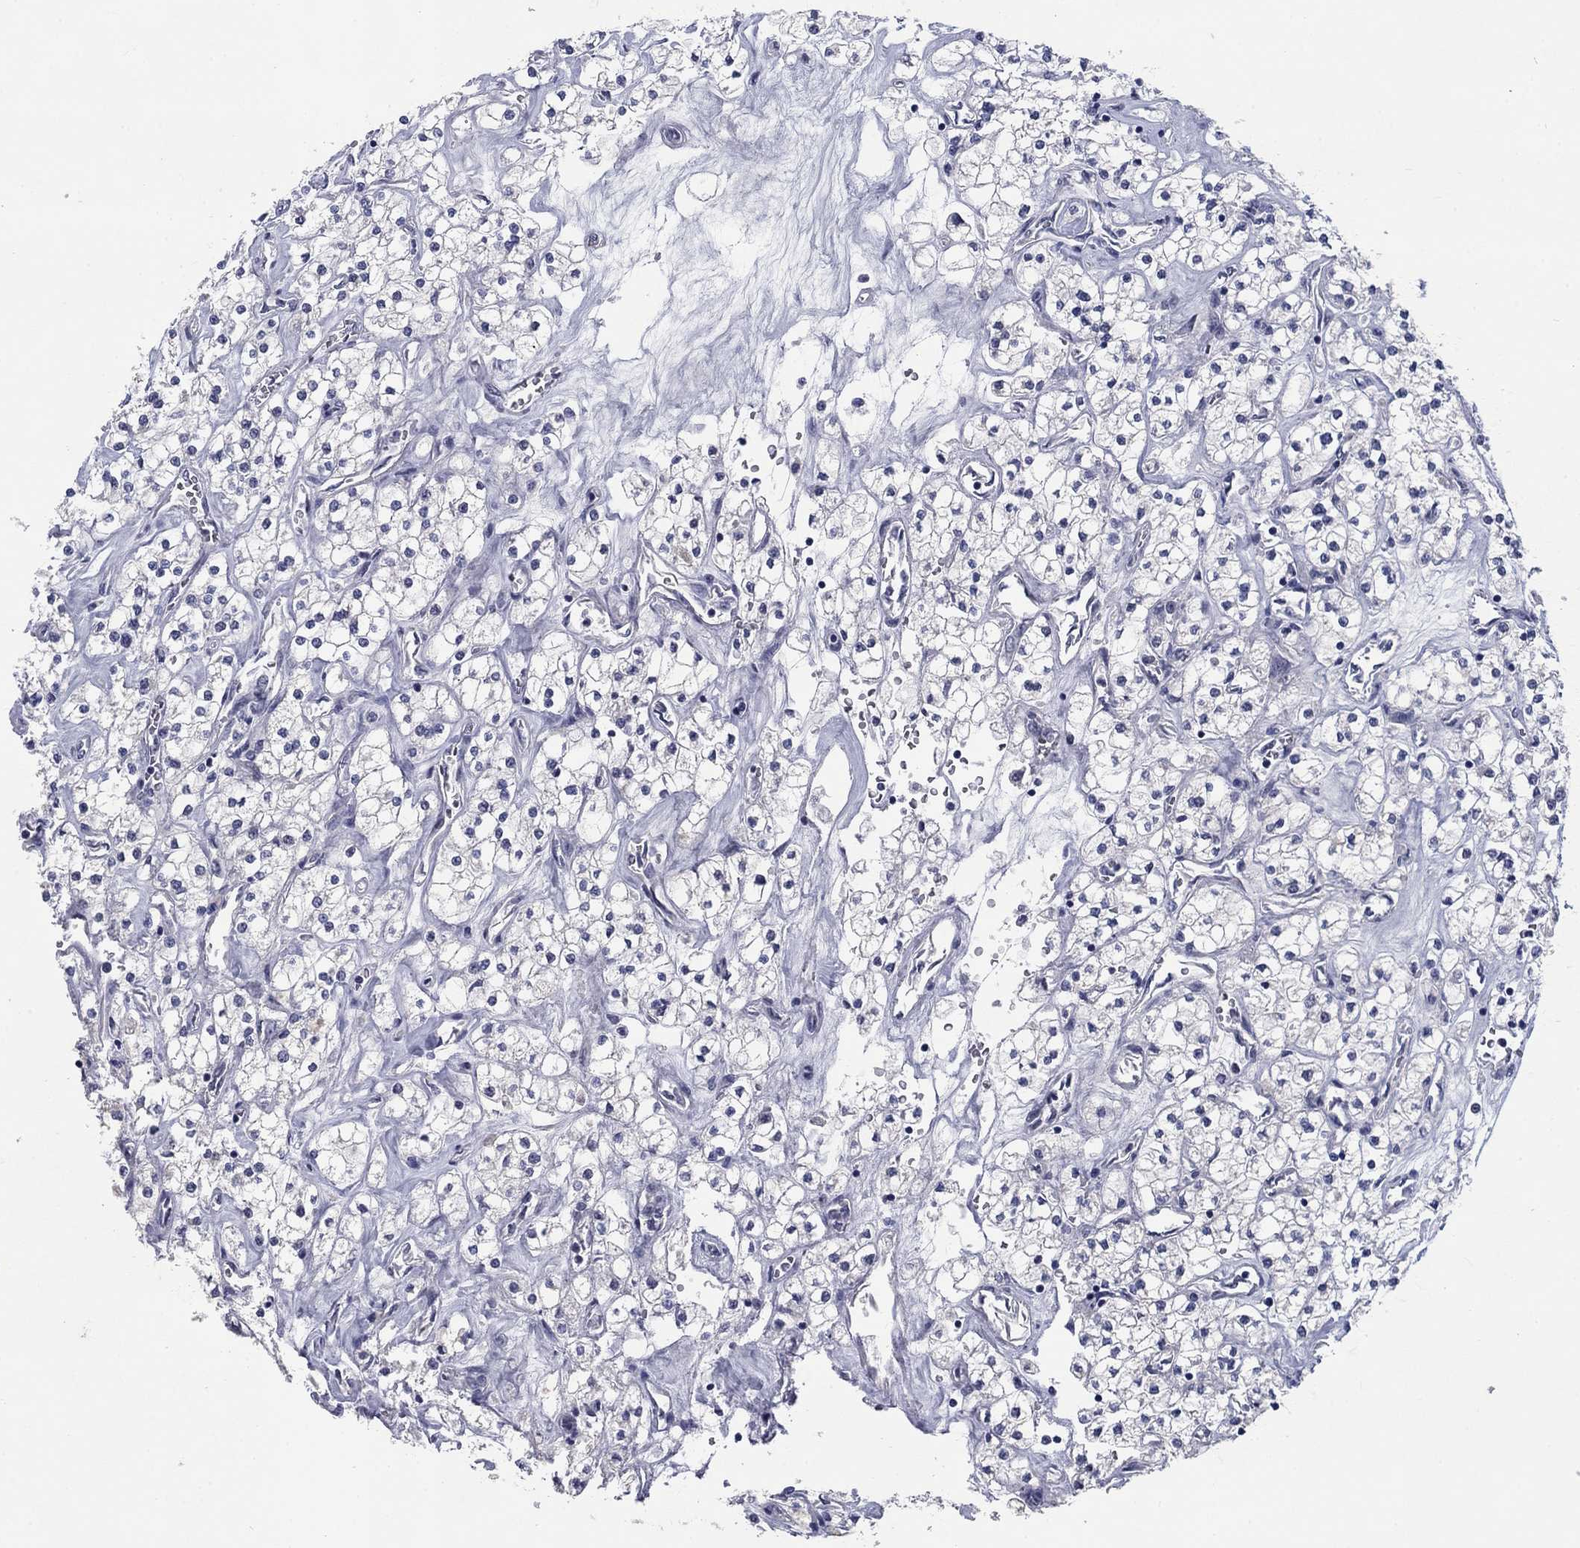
{"staining": {"intensity": "negative", "quantity": "none", "location": "none"}, "tissue": "renal cancer", "cell_type": "Tumor cells", "image_type": "cancer", "snomed": [{"axis": "morphology", "description": "Adenocarcinoma, NOS"}, {"axis": "topography", "description": "Kidney"}], "caption": "Immunohistochemical staining of renal adenocarcinoma displays no significant expression in tumor cells.", "gene": "ELAVL4", "patient": {"sex": "male", "age": 80}}